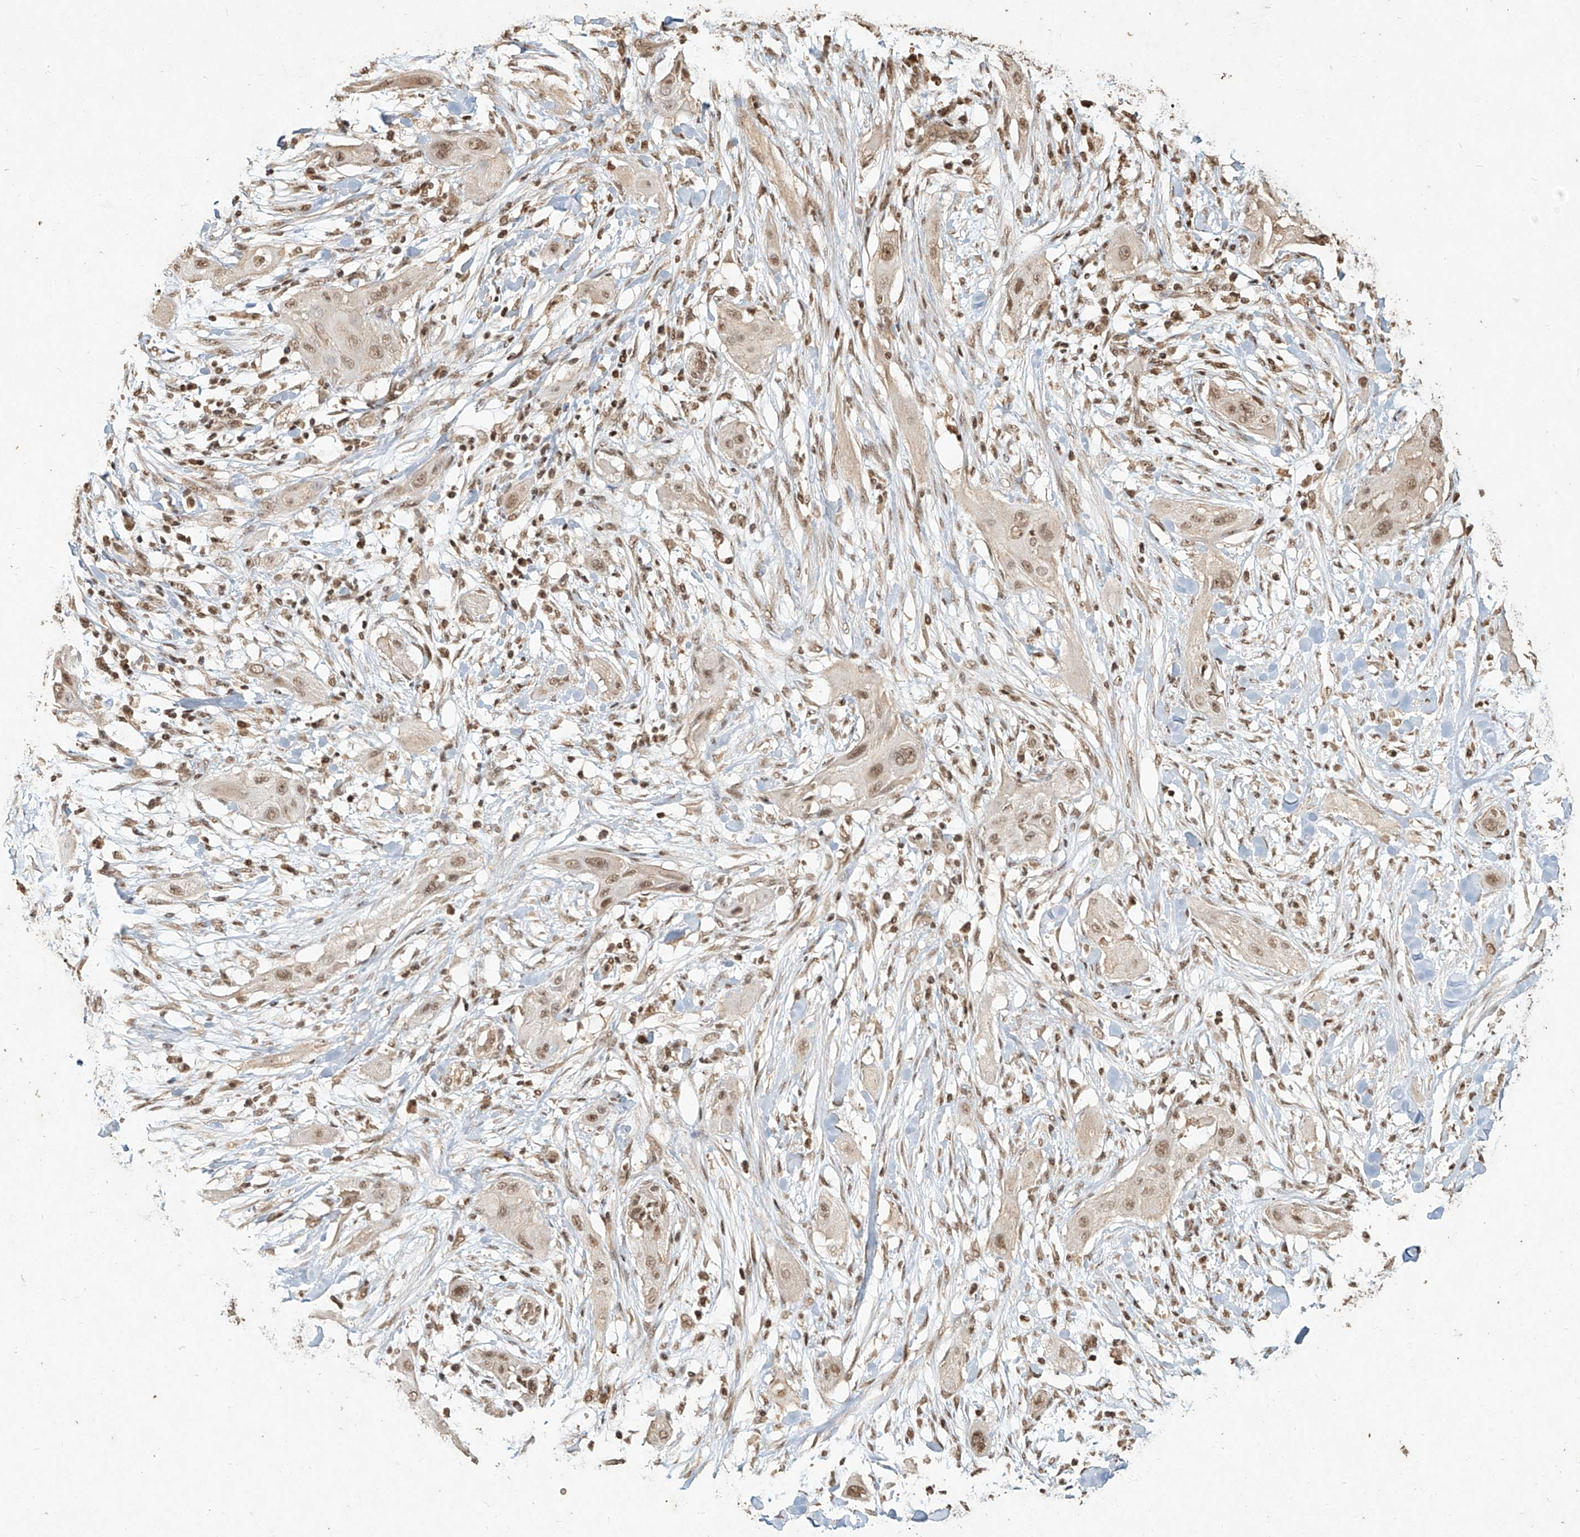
{"staining": {"intensity": "weak", "quantity": ">75%", "location": "nuclear"}, "tissue": "lung cancer", "cell_type": "Tumor cells", "image_type": "cancer", "snomed": [{"axis": "morphology", "description": "Squamous cell carcinoma, NOS"}, {"axis": "topography", "description": "Lung"}], "caption": "Lung cancer was stained to show a protein in brown. There is low levels of weak nuclear expression in approximately >75% of tumor cells.", "gene": "UBE2K", "patient": {"sex": "female", "age": 47}}